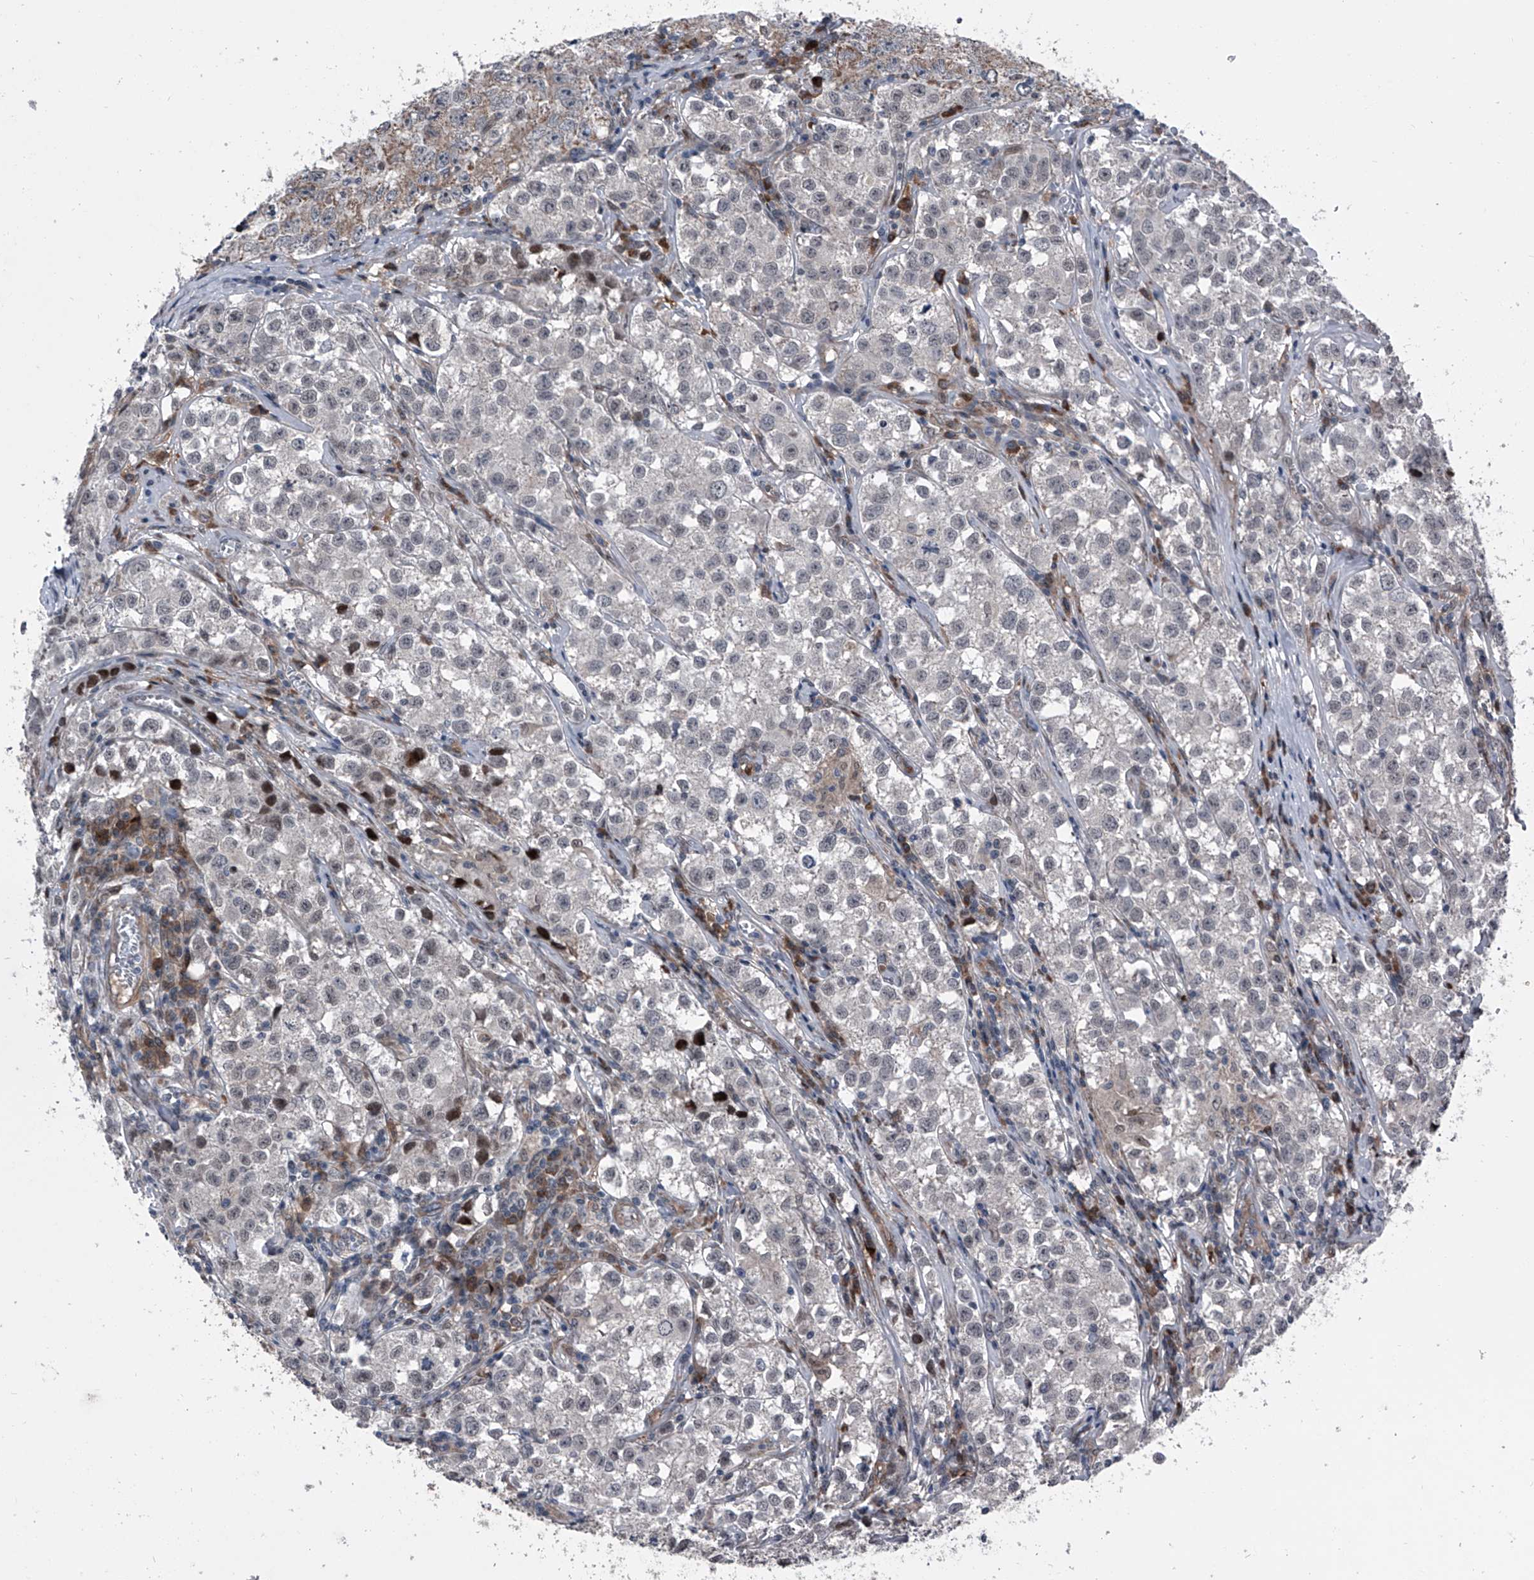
{"staining": {"intensity": "moderate", "quantity": "<25%", "location": "cytoplasmic/membranous"}, "tissue": "testis cancer", "cell_type": "Tumor cells", "image_type": "cancer", "snomed": [{"axis": "morphology", "description": "Seminoma, NOS"}, {"axis": "morphology", "description": "Carcinoma, Embryonal, NOS"}, {"axis": "topography", "description": "Testis"}], "caption": "Brown immunohistochemical staining in human testis embryonal carcinoma reveals moderate cytoplasmic/membranous positivity in approximately <25% of tumor cells. (Stains: DAB in brown, nuclei in blue, Microscopy: brightfield microscopy at high magnification).", "gene": "ELK4", "patient": {"sex": "male", "age": 43}}